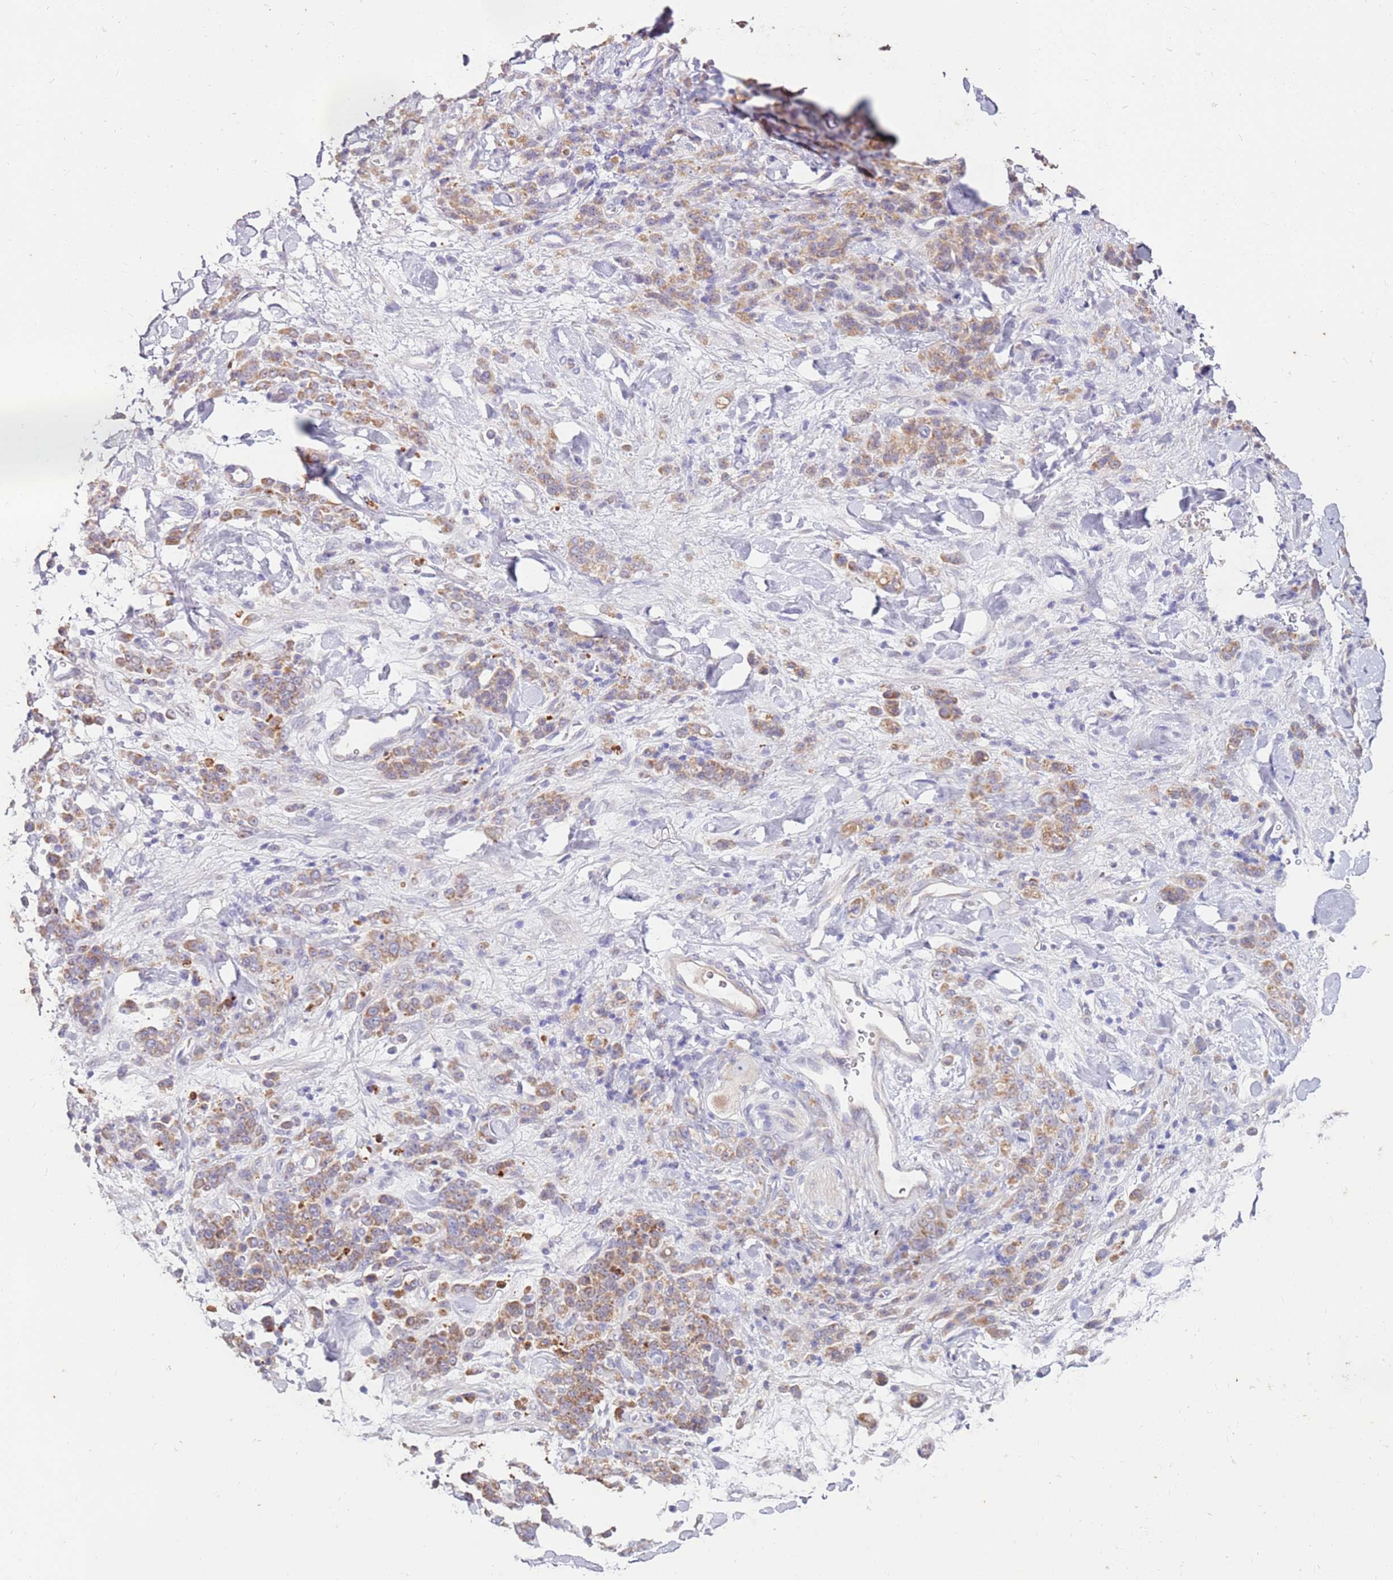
{"staining": {"intensity": "moderate", "quantity": "25%-75%", "location": "cytoplasmic/membranous"}, "tissue": "stomach cancer", "cell_type": "Tumor cells", "image_type": "cancer", "snomed": [{"axis": "morphology", "description": "Normal tissue, NOS"}, {"axis": "morphology", "description": "Adenocarcinoma, NOS"}, {"axis": "topography", "description": "Stomach"}], "caption": "Adenocarcinoma (stomach) stained with immunohistochemistry exhibits moderate cytoplasmic/membranous staining in approximately 25%-75% of tumor cells. (DAB (3,3'-diaminobenzidine) = brown stain, brightfield microscopy at high magnification).", "gene": "SLC44A4", "patient": {"sex": "male", "age": 82}}